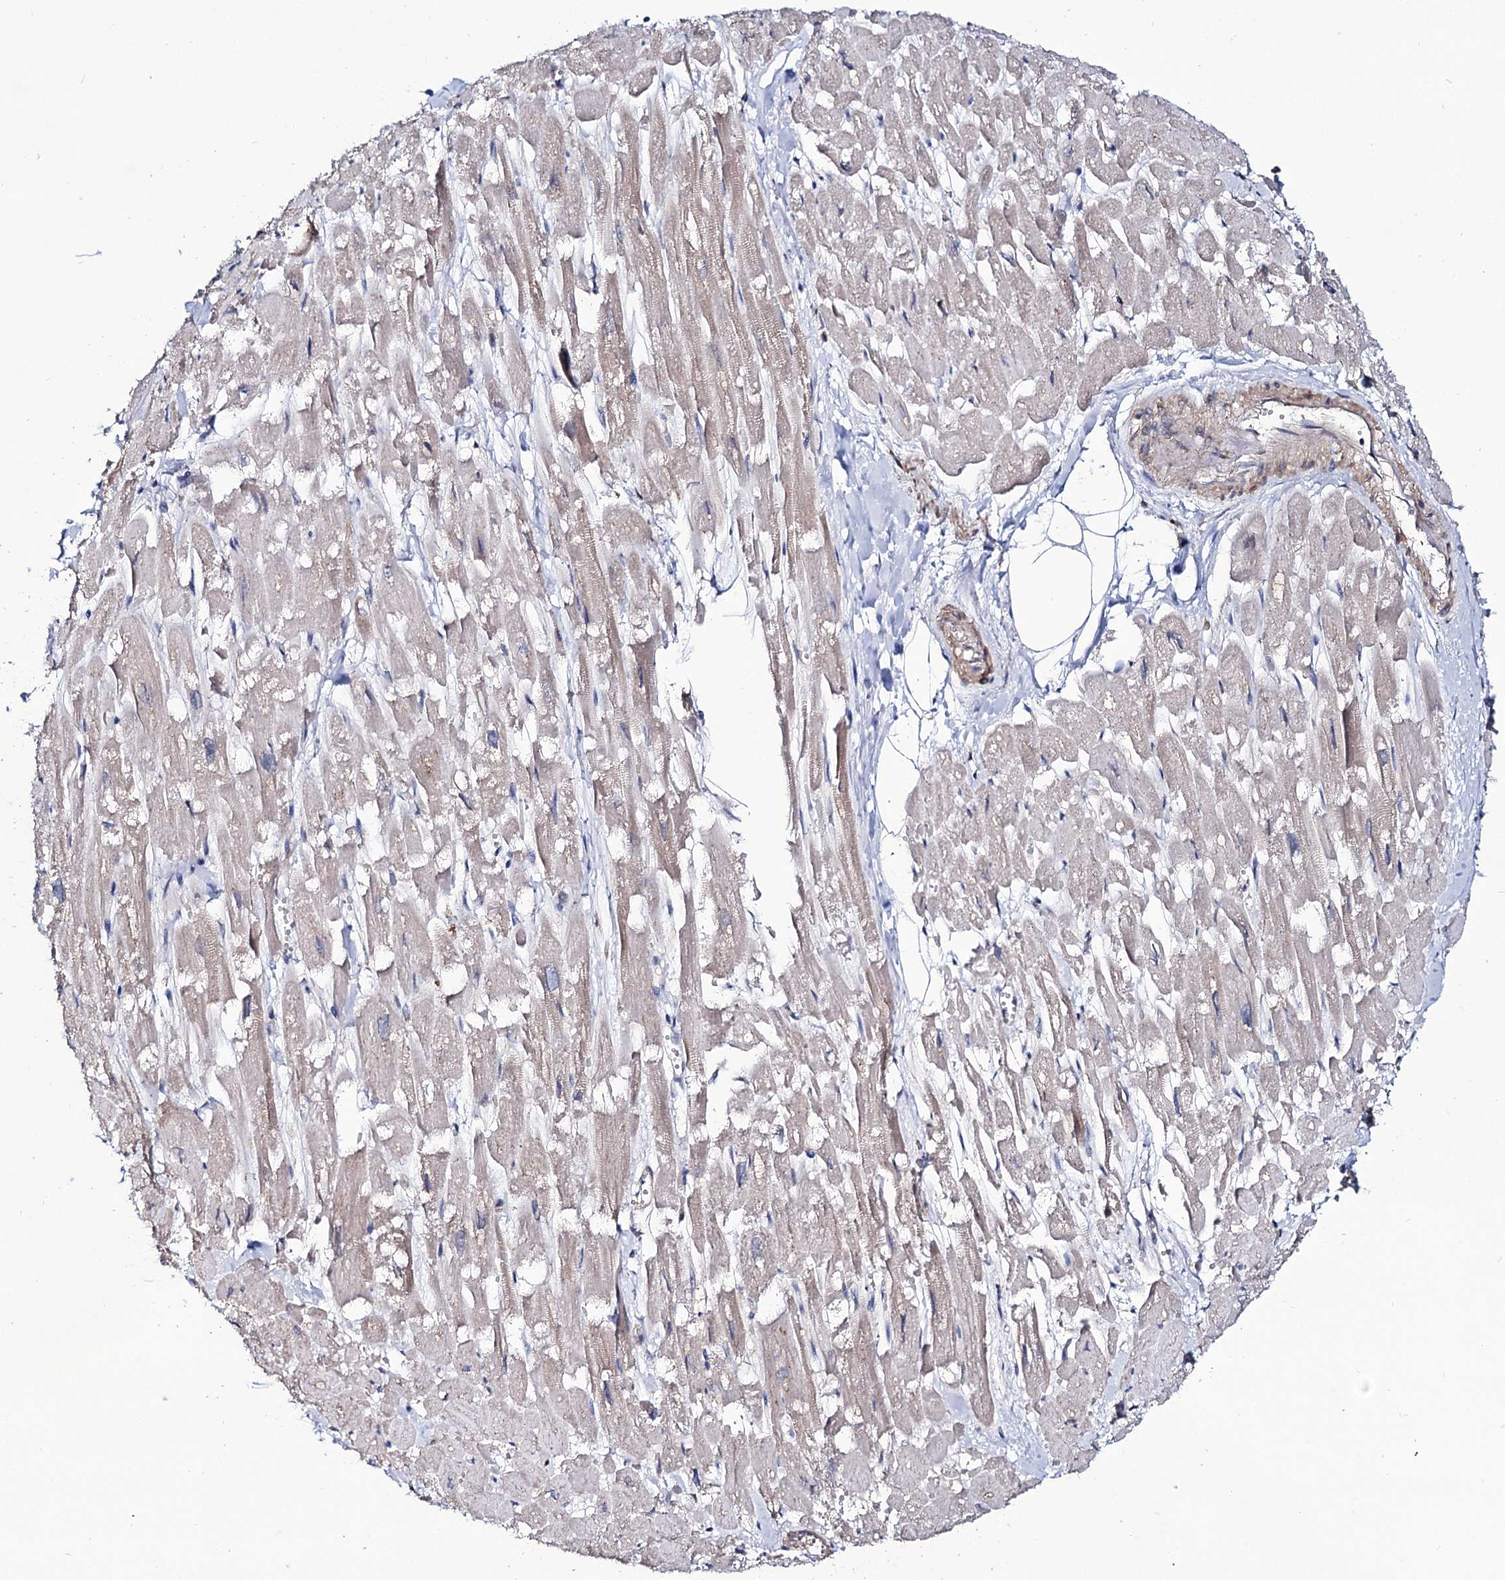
{"staining": {"intensity": "negative", "quantity": "none", "location": "none"}, "tissue": "heart muscle", "cell_type": "Cardiomyocytes", "image_type": "normal", "snomed": [{"axis": "morphology", "description": "Normal tissue, NOS"}, {"axis": "topography", "description": "Heart"}], "caption": "A high-resolution photomicrograph shows immunohistochemistry staining of benign heart muscle, which displays no significant staining in cardiomyocytes.", "gene": "SEC24A", "patient": {"sex": "male", "age": 54}}